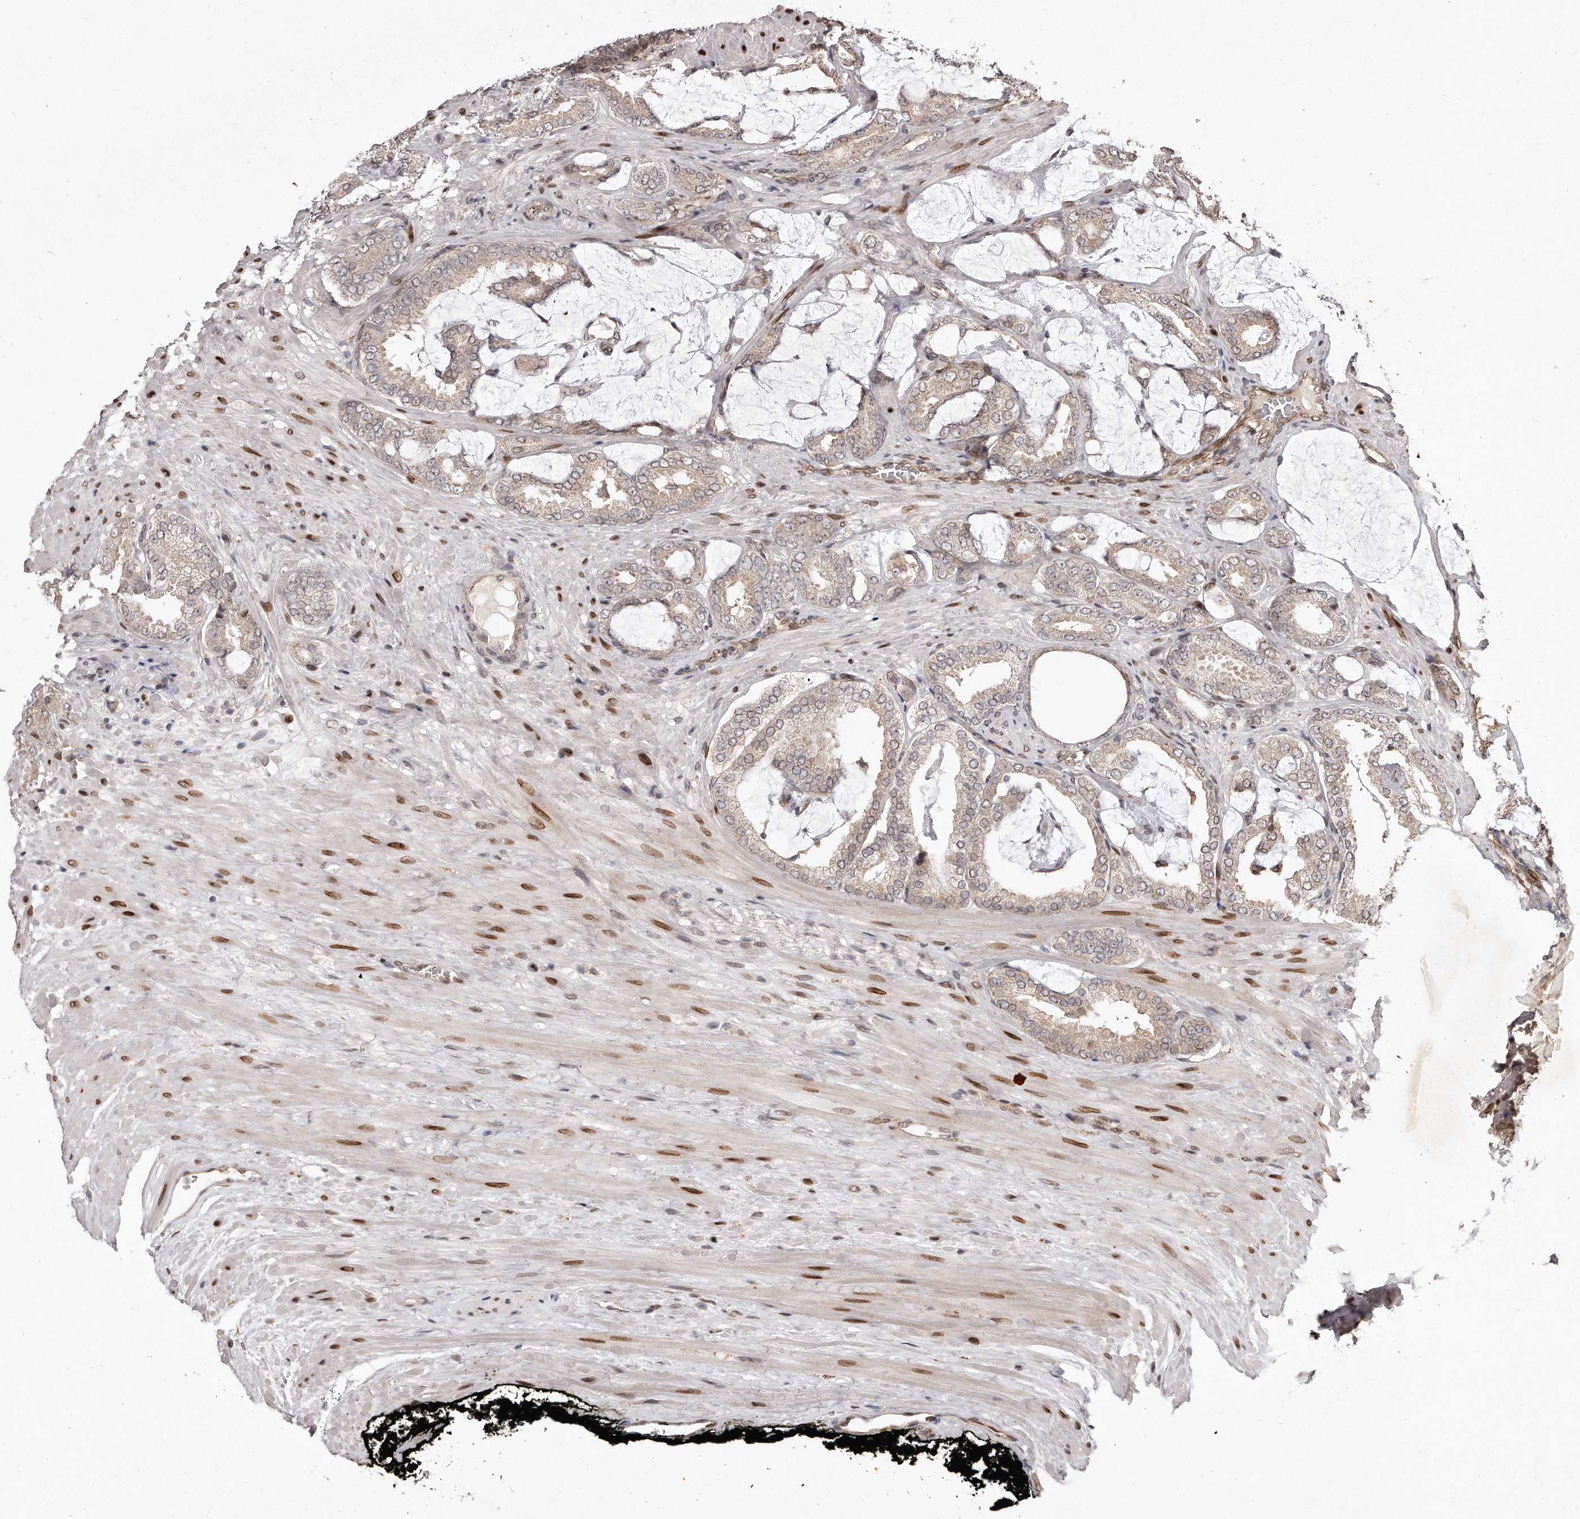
{"staining": {"intensity": "weak", "quantity": ">75%", "location": "cytoplasmic/membranous"}, "tissue": "prostate cancer", "cell_type": "Tumor cells", "image_type": "cancer", "snomed": [{"axis": "morphology", "description": "Adenocarcinoma, Low grade"}, {"axis": "topography", "description": "Prostate"}], "caption": "Human prostate cancer stained for a protein (brown) demonstrates weak cytoplasmic/membranous positive positivity in approximately >75% of tumor cells.", "gene": "HASPIN", "patient": {"sex": "male", "age": 71}}